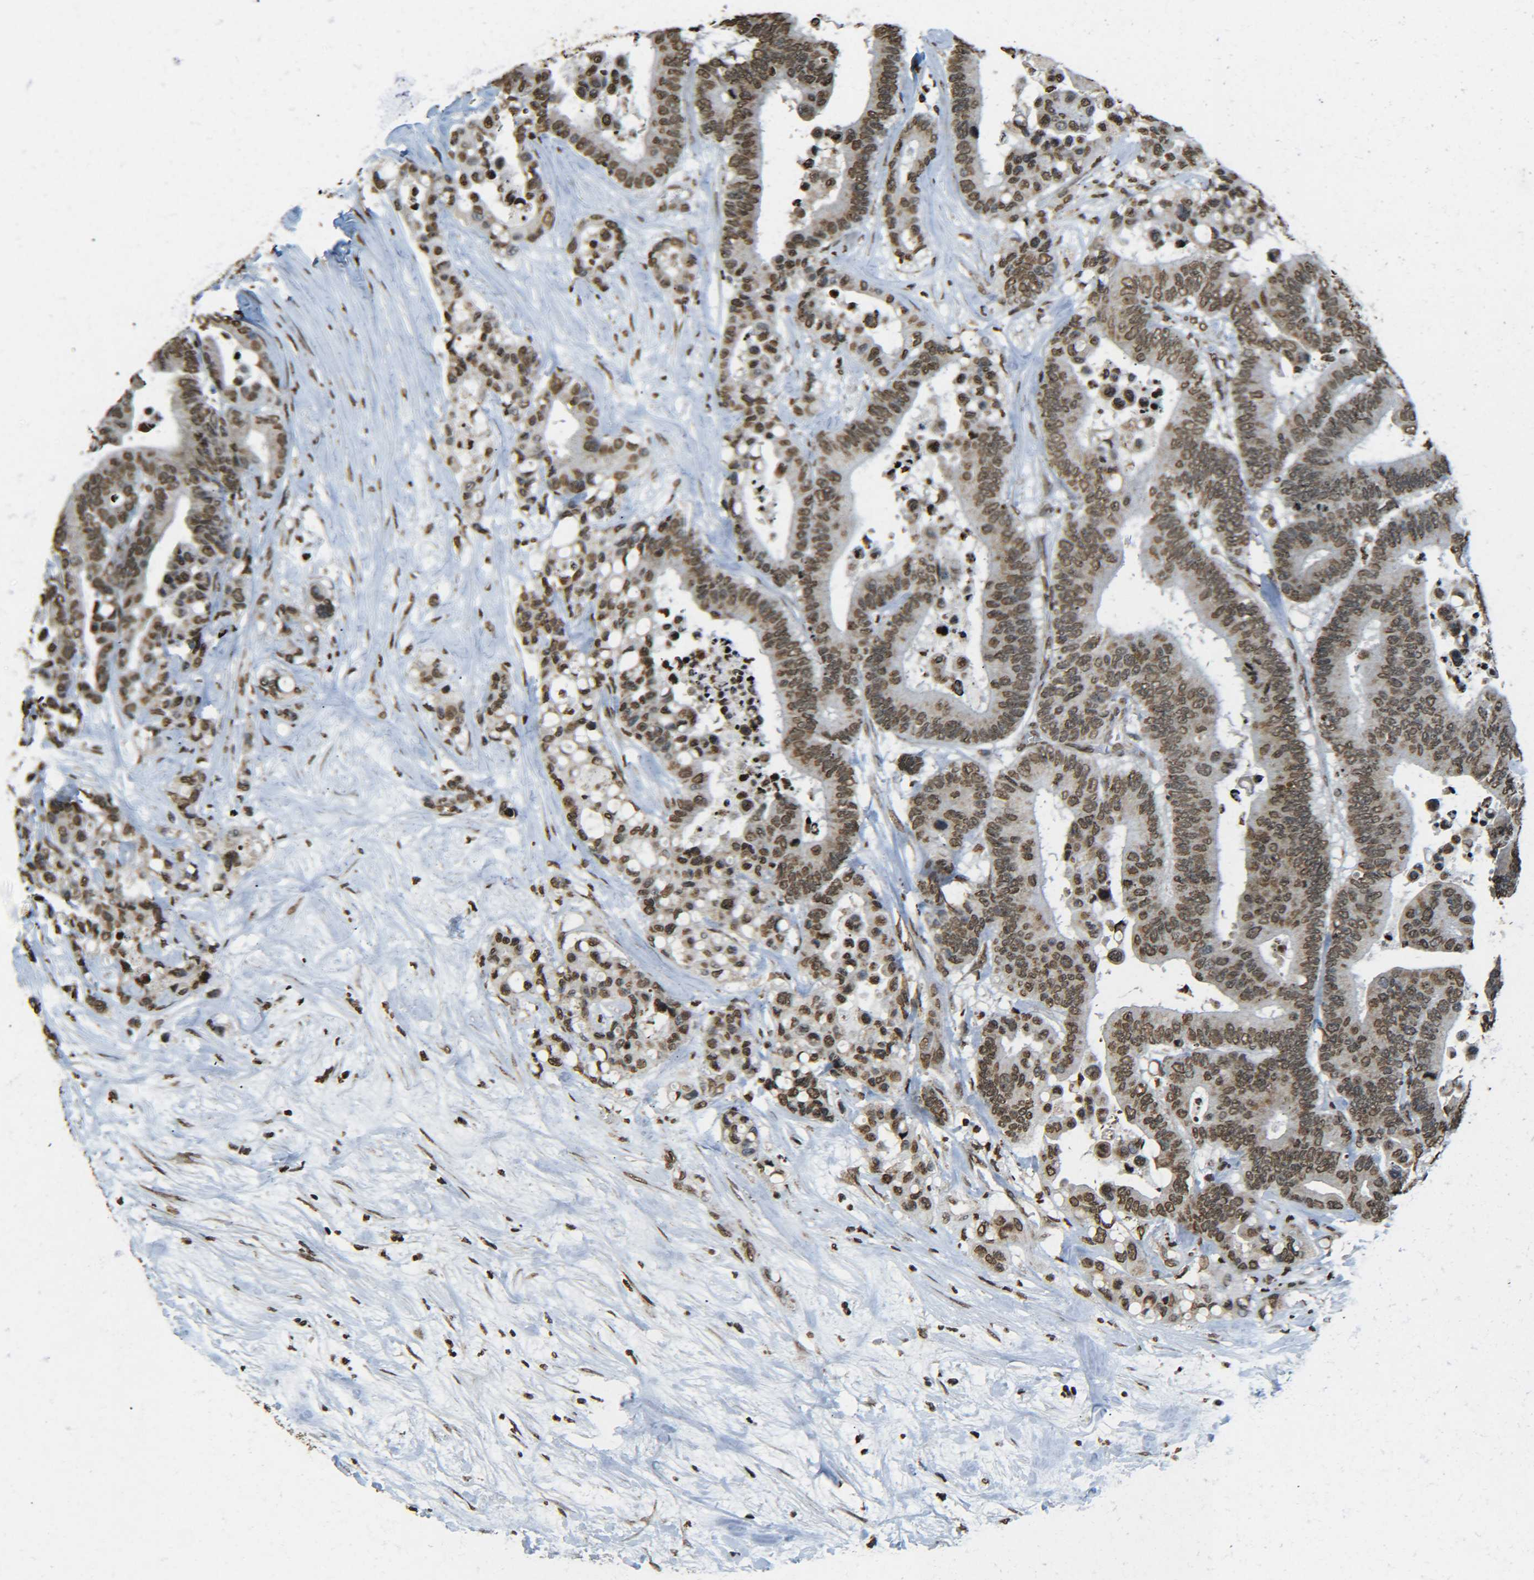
{"staining": {"intensity": "moderate", "quantity": ">75%", "location": "nuclear"}, "tissue": "colorectal cancer", "cell_type": "Tumor cells", "image_type": "cancer", "snomed": [{"axis": "morphology", "description": "Normal tissue, NOS"}, {"axis": "morphology", "description": "Adenocarcinoma, NOS"}, {"axis": "topography", "description": "Colon"}], "caption": "This photomicrograph displays immunohistochemistry (IHC) staining of colorectal adenocarcinoma, with medium moderate nuclear positivity in approximately >75% of tumor cells.", "gene": "NEUROG2", "patient": {"sex": "male", "age": 82}}